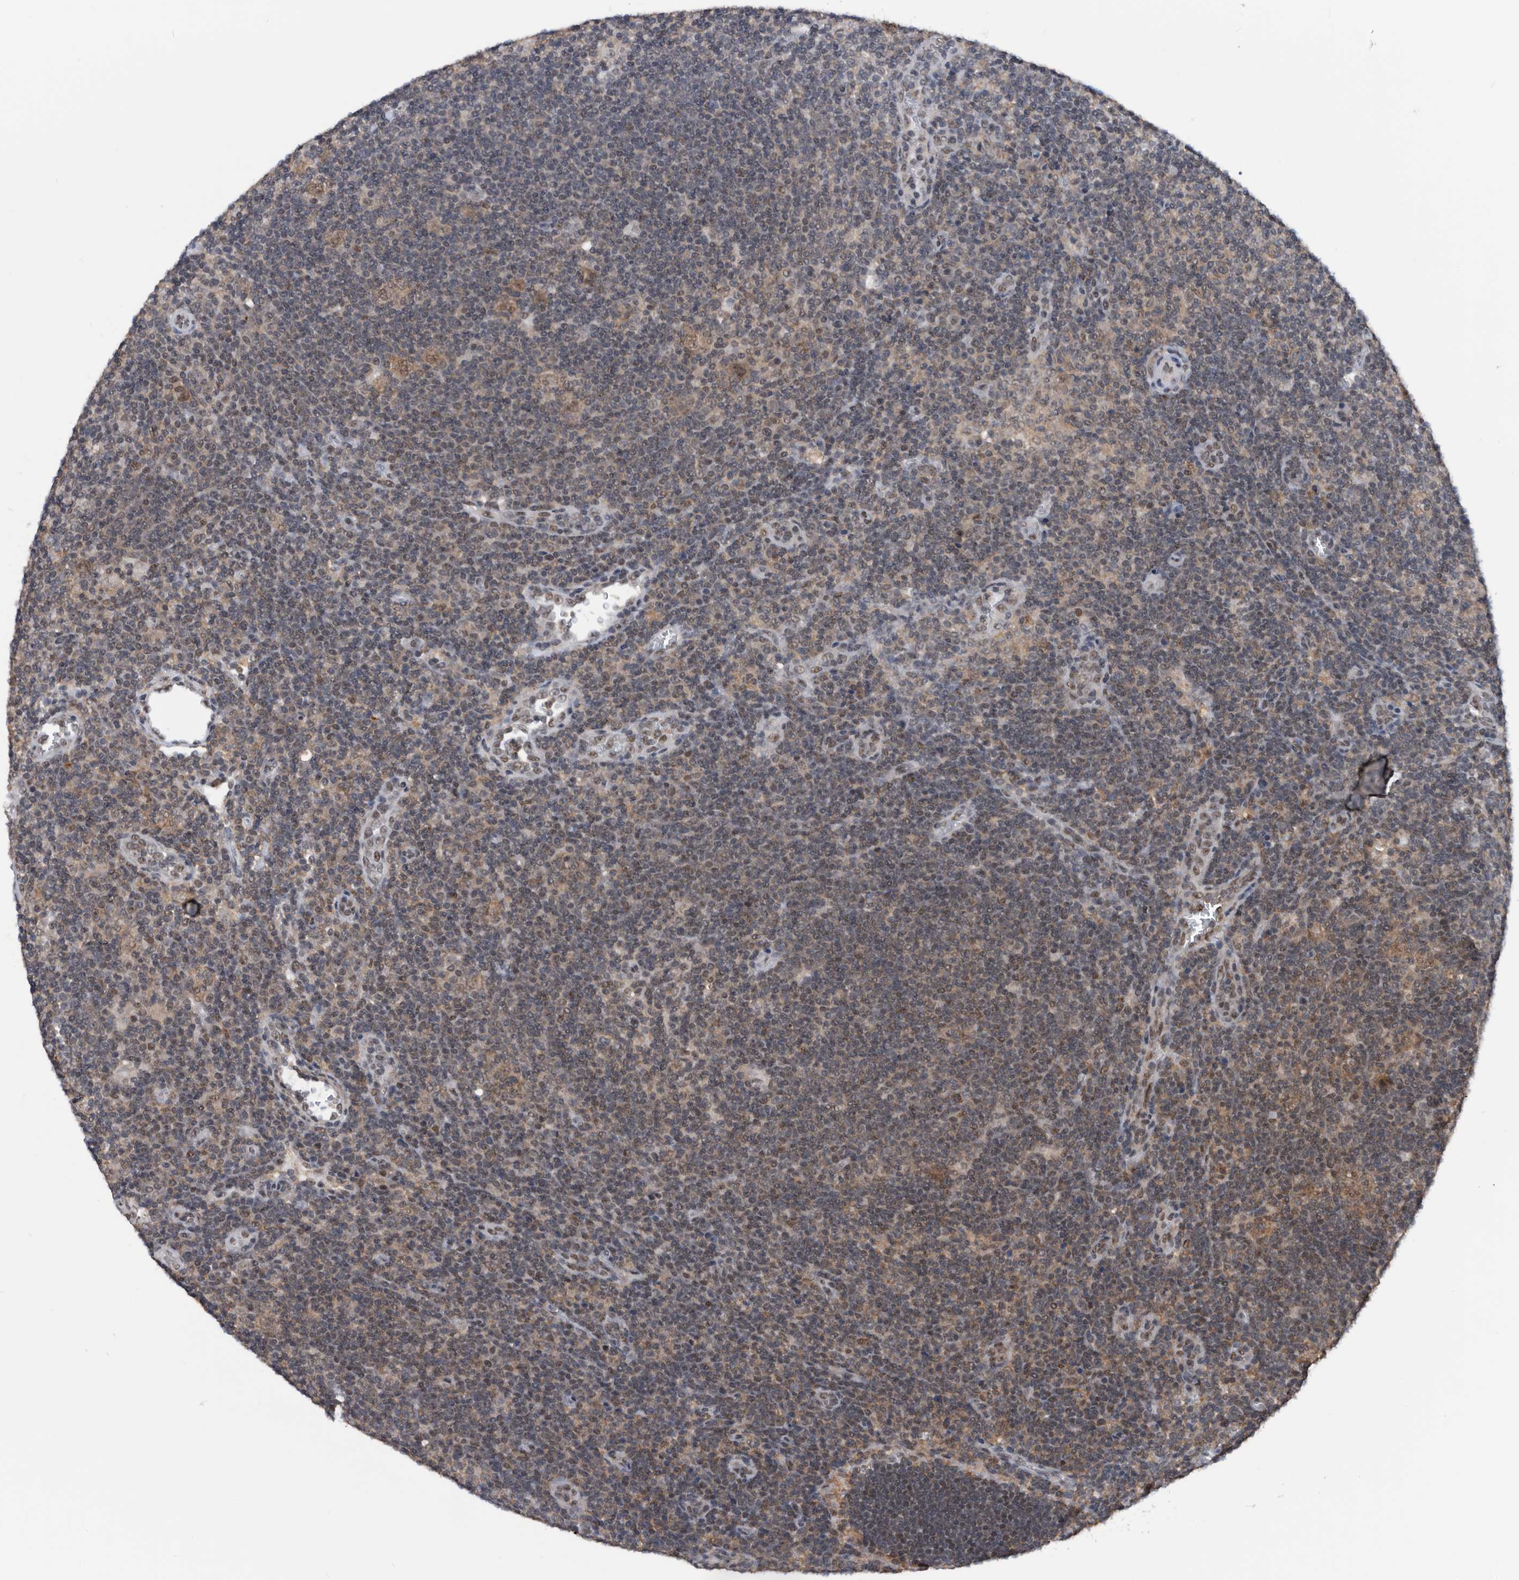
{"staining": {"intensity": "weak", "quantity": ">75%", "location": "nuclear"}, "tissue": "lymphoma", "cell_type": "Tumor cells", "image_type": "cancer", "snomed": [{"axis": "morphology", "description": "Hodgkin's disease, NOS"}, {"axis": "topography", "description": "Lymph node"}], "caption": "Tumor cells exhibit low levels of weak nuclear positivity in approximately >75% of cells in human Hodgkin's disease.", "gene": "ZNF260", "patient": {"sex": "female", "age": 57}}